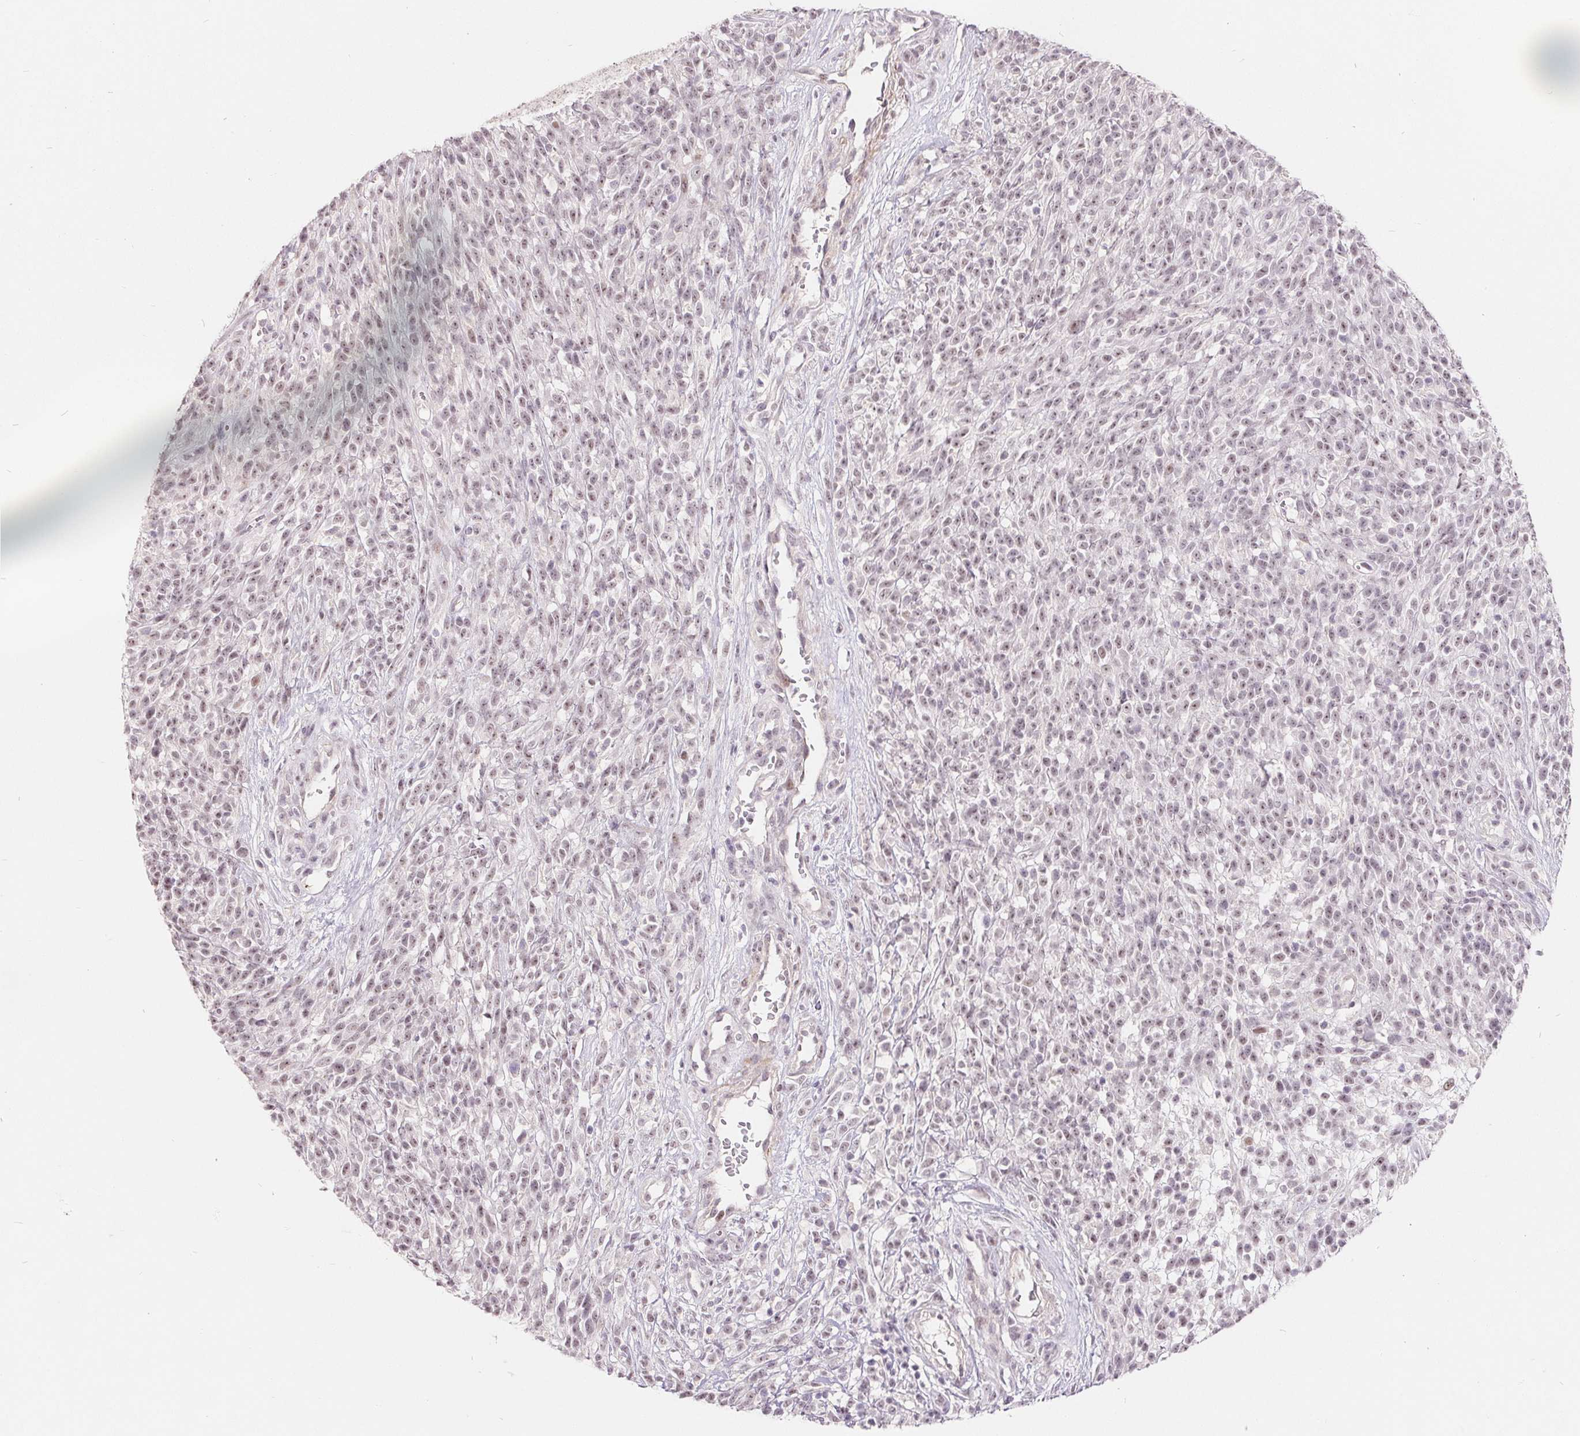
{"staining": {"intensity": "weak", "quantity": ">75%", "location": "nuclear"}, "tissue": "melanoma", "cell_type": "Tumor cells", "image_type": "cancer", "snomed": [{"axis": "morphology", "description": "Malignant melanoma, NOS"}, {"axis": "topography", "description": "Skin"}, {"axis": "topography", "description": "Skin of trunk"}], "caption": "About >75% of tumor cells in melanoma display weak nuclear protein positivity as visualized by brown immunohistochemical staining.", "gene": "NRG2", "patient": {"sex": "male", "age": 74}}